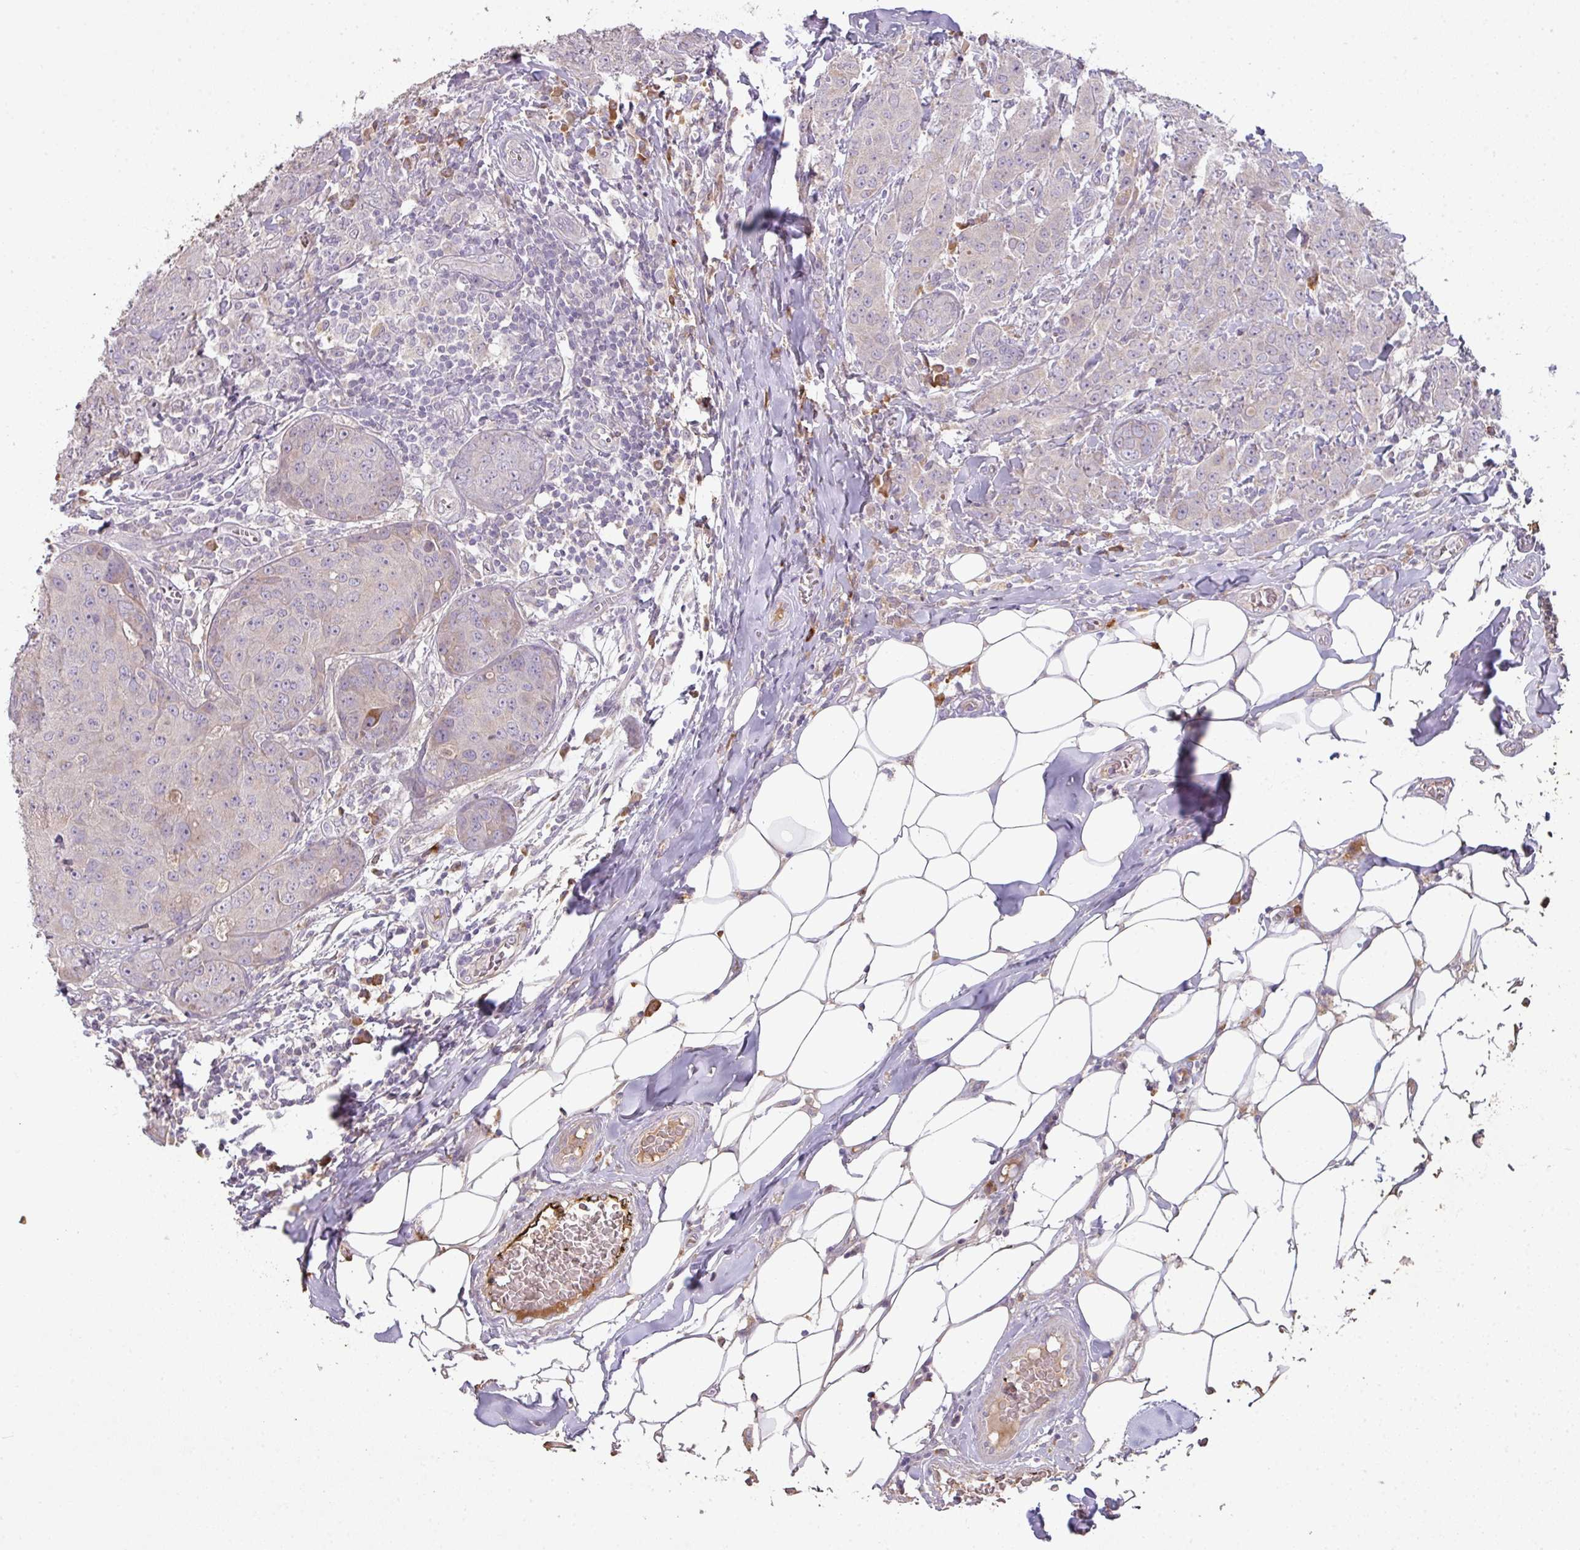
{"staining": {"intensity": "moderate", "quantity": "<25%", "location": "cytoplasmic/membranous"}, "tissue": "breast cancer", "cell_type": "Tumor cells", "image_type": "cancer", "snomed": [{"axis": "morphology", "description": "Duct carcinoma"}, {"axis": "topography", "description": "Breast"}], "caption": "Breast cancer (infiltrating ductal carcinoma) tissue exhibits moderate cytoplasmic/membranous staining in about <25% of tumor cells (IHC, brightfield microscopy, high magnification).", "gene": "ZNF266", "patient": {"sex": "female", "age": 43}}